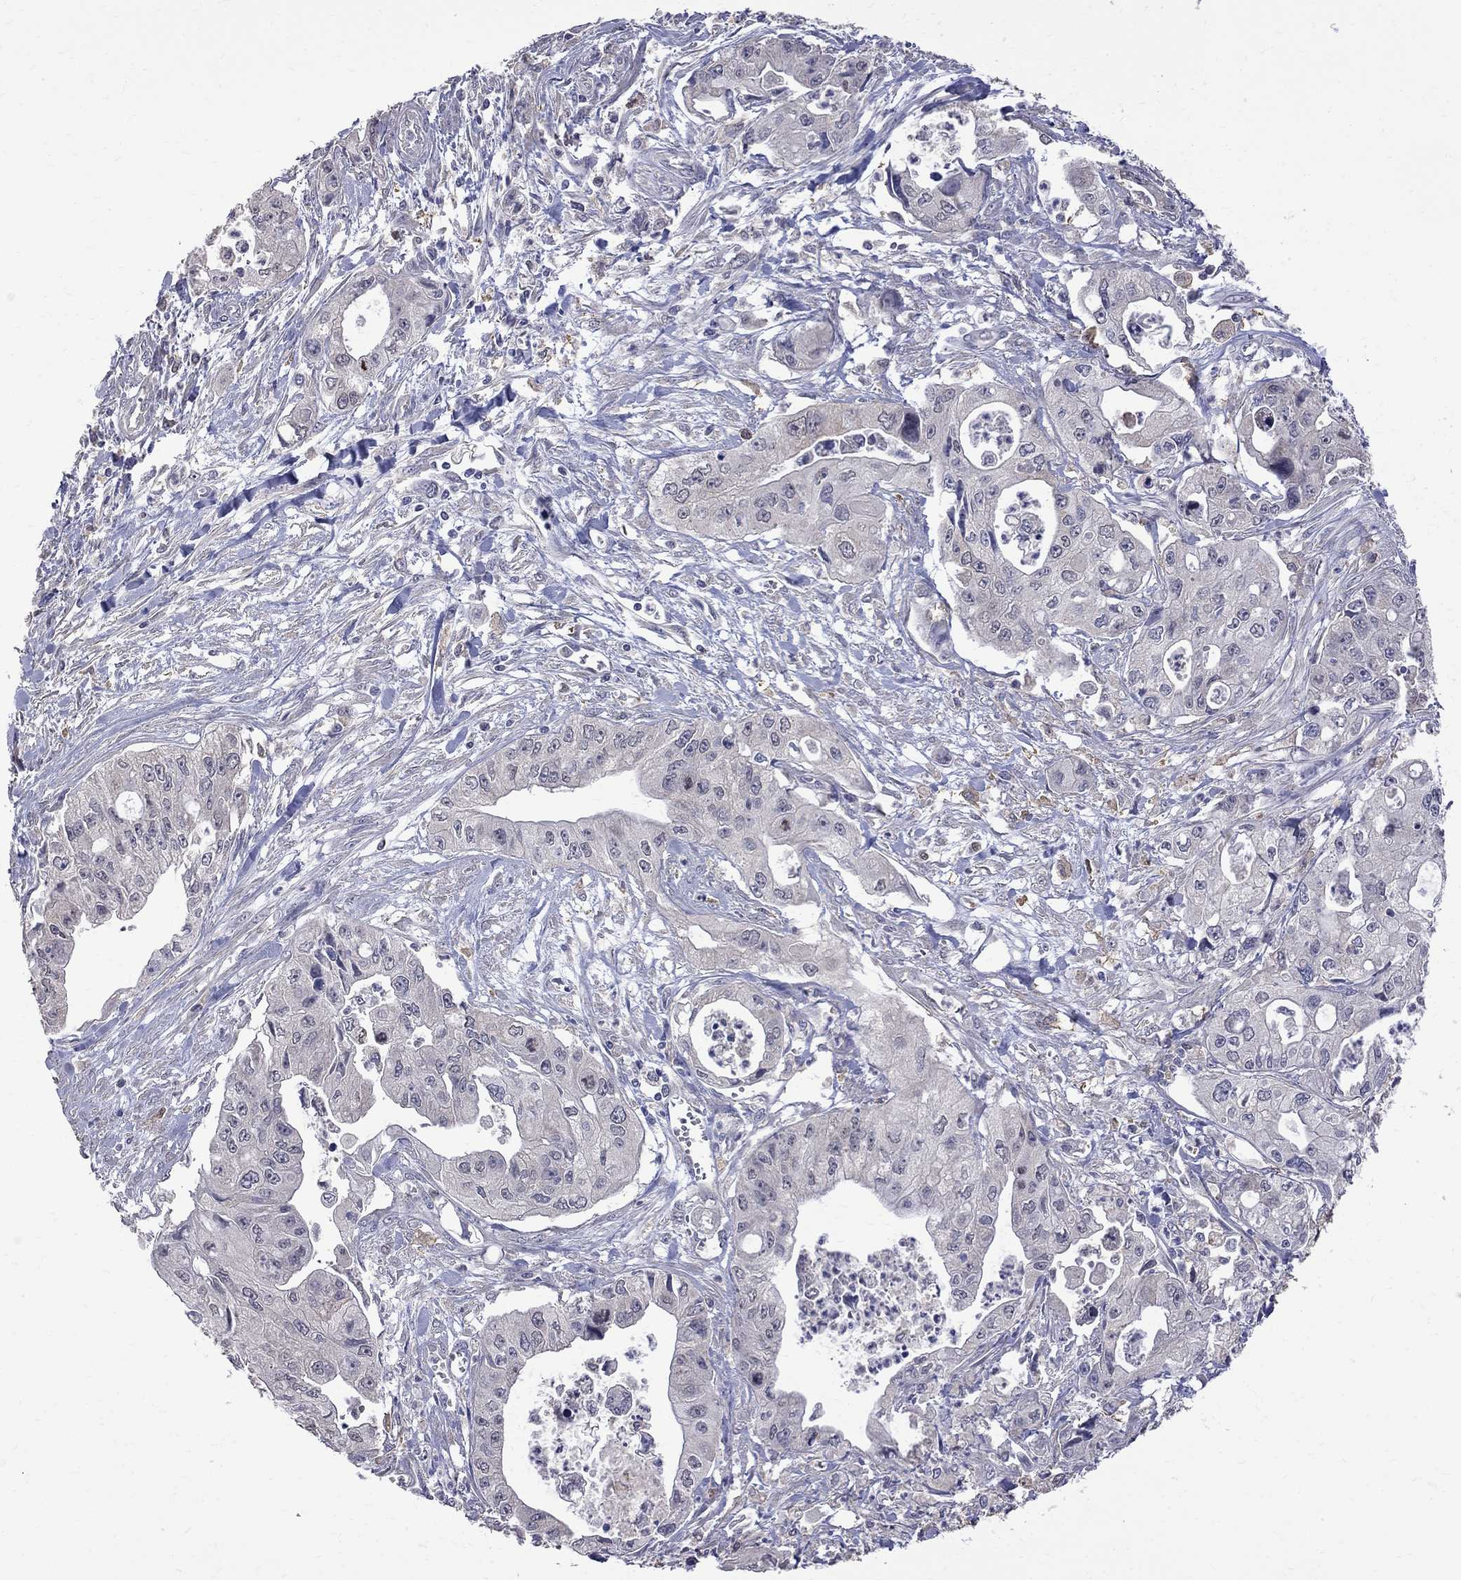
{"staining": {"intensity": "negative", "quantity": "none", "location": "none"}, "tissue": "pancreatic cancer", "cell_type": "Tumor cells", "image_type": "cancer", "snomed": [{"axis": "morphology", "description": "Adenocarcinoma, NOS"}, {"axis": "topography", "description": "Pancreas"}], "caption": "Tumor cells show no significant protein staining in pancreatic adenocarcinoma.", "gene": "CKAP2", "patient": {"sex": "male", "age": 70}}